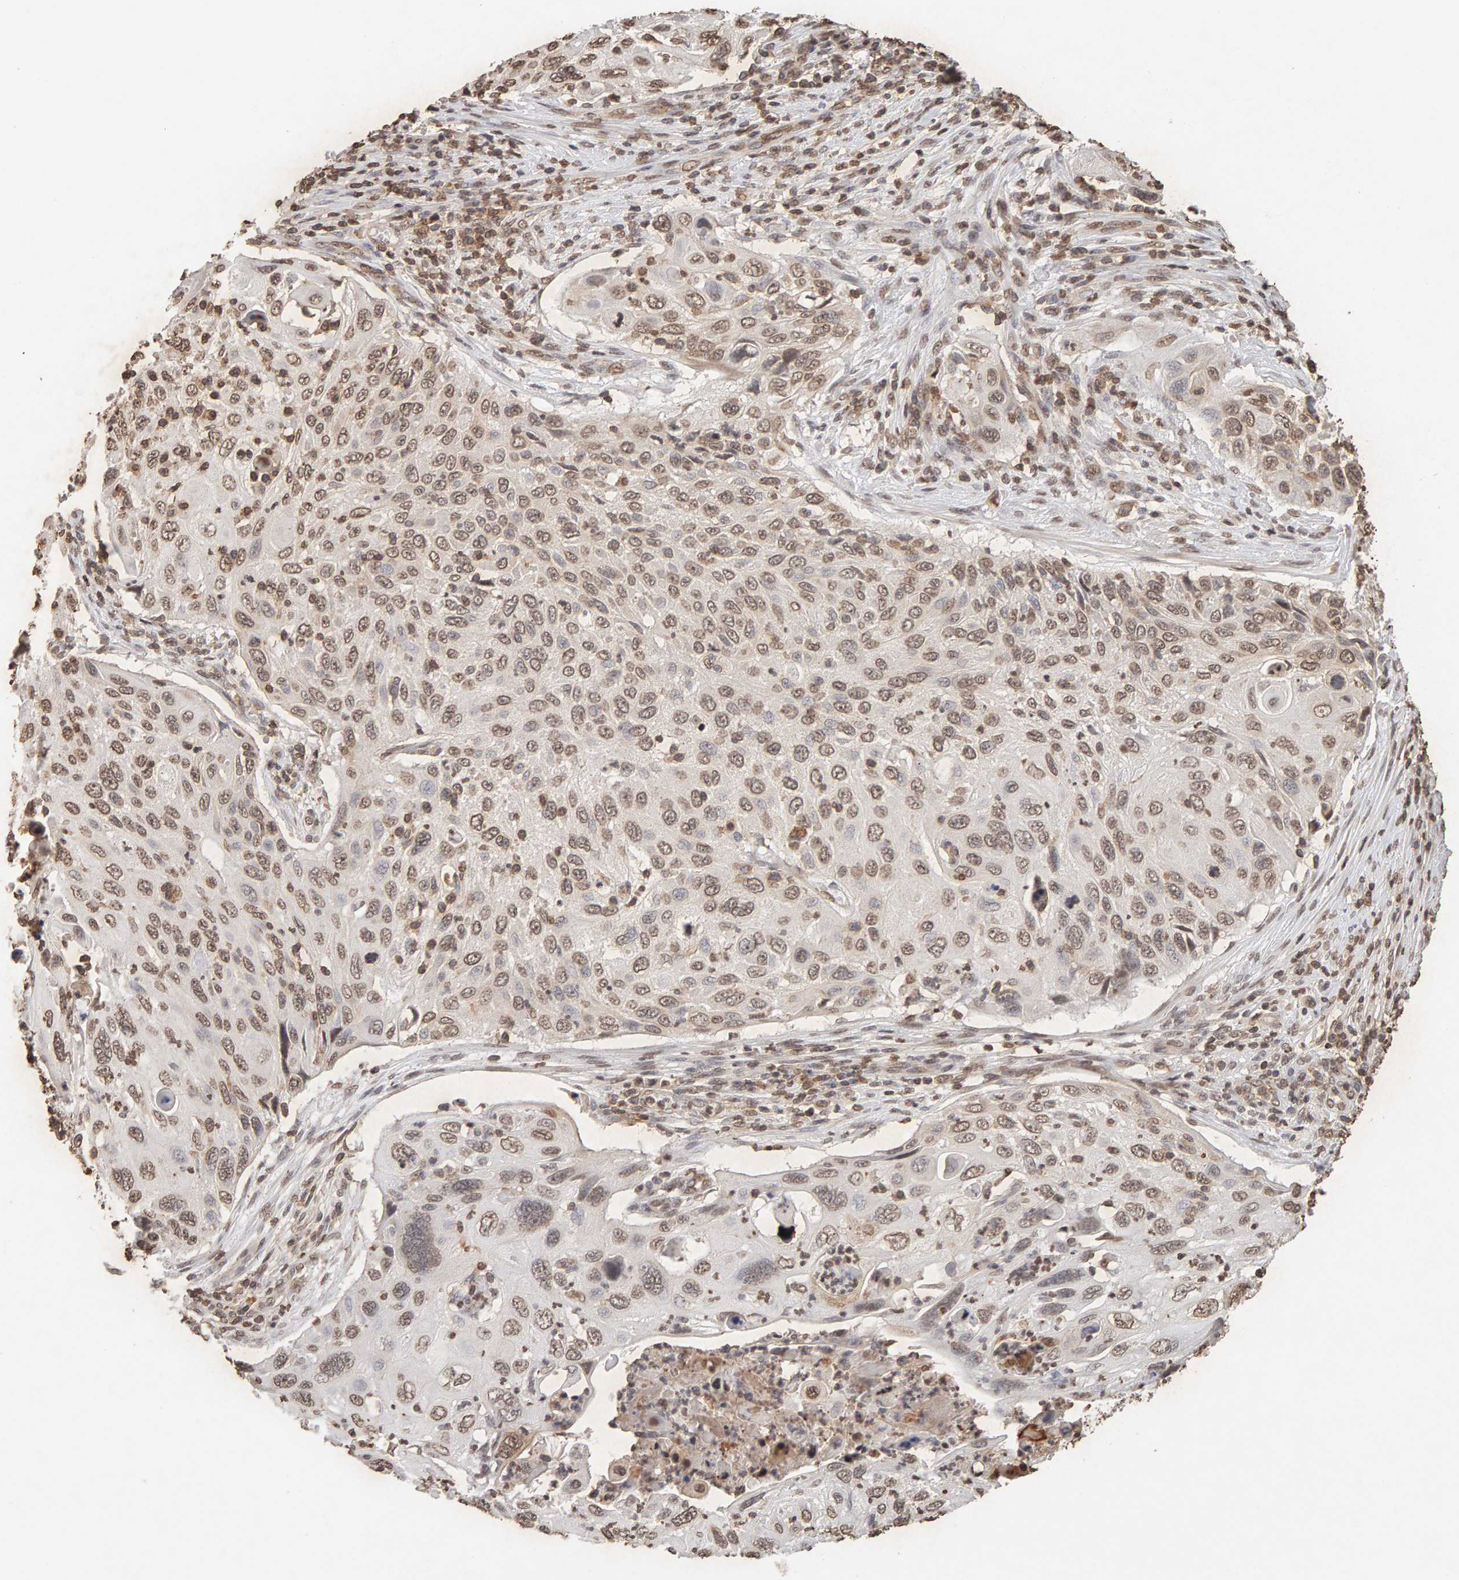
{"staining": {"intensity": "weak", "quantity": ">75%", "location": "nuclear"}, "tissue": "cervical cancer", "cell_type": "Tumor cells", "image_type": "cancer", "snomed": [{"axis": "morphology", "description": "Squamous cell carcinoma, NOS"}, {"axis": "topography", "description": "Cervix"}], "caption": "High-magnification brightfield microscopy of cervical squamous cell carcinoma stained with DAB (brown) and counterstained with hematoxylin (blue). tumor cells exhibit weak nuclear staining is appreciated in approximately>75% of cells. The staining was performed using DAB to visualize the protein expression in brown, while the nuclei were stained in blue with hematoxylin (Magnification: 20x).", "gene": "DNAJB5", "patient": {"sex": "female", "age": 70}}